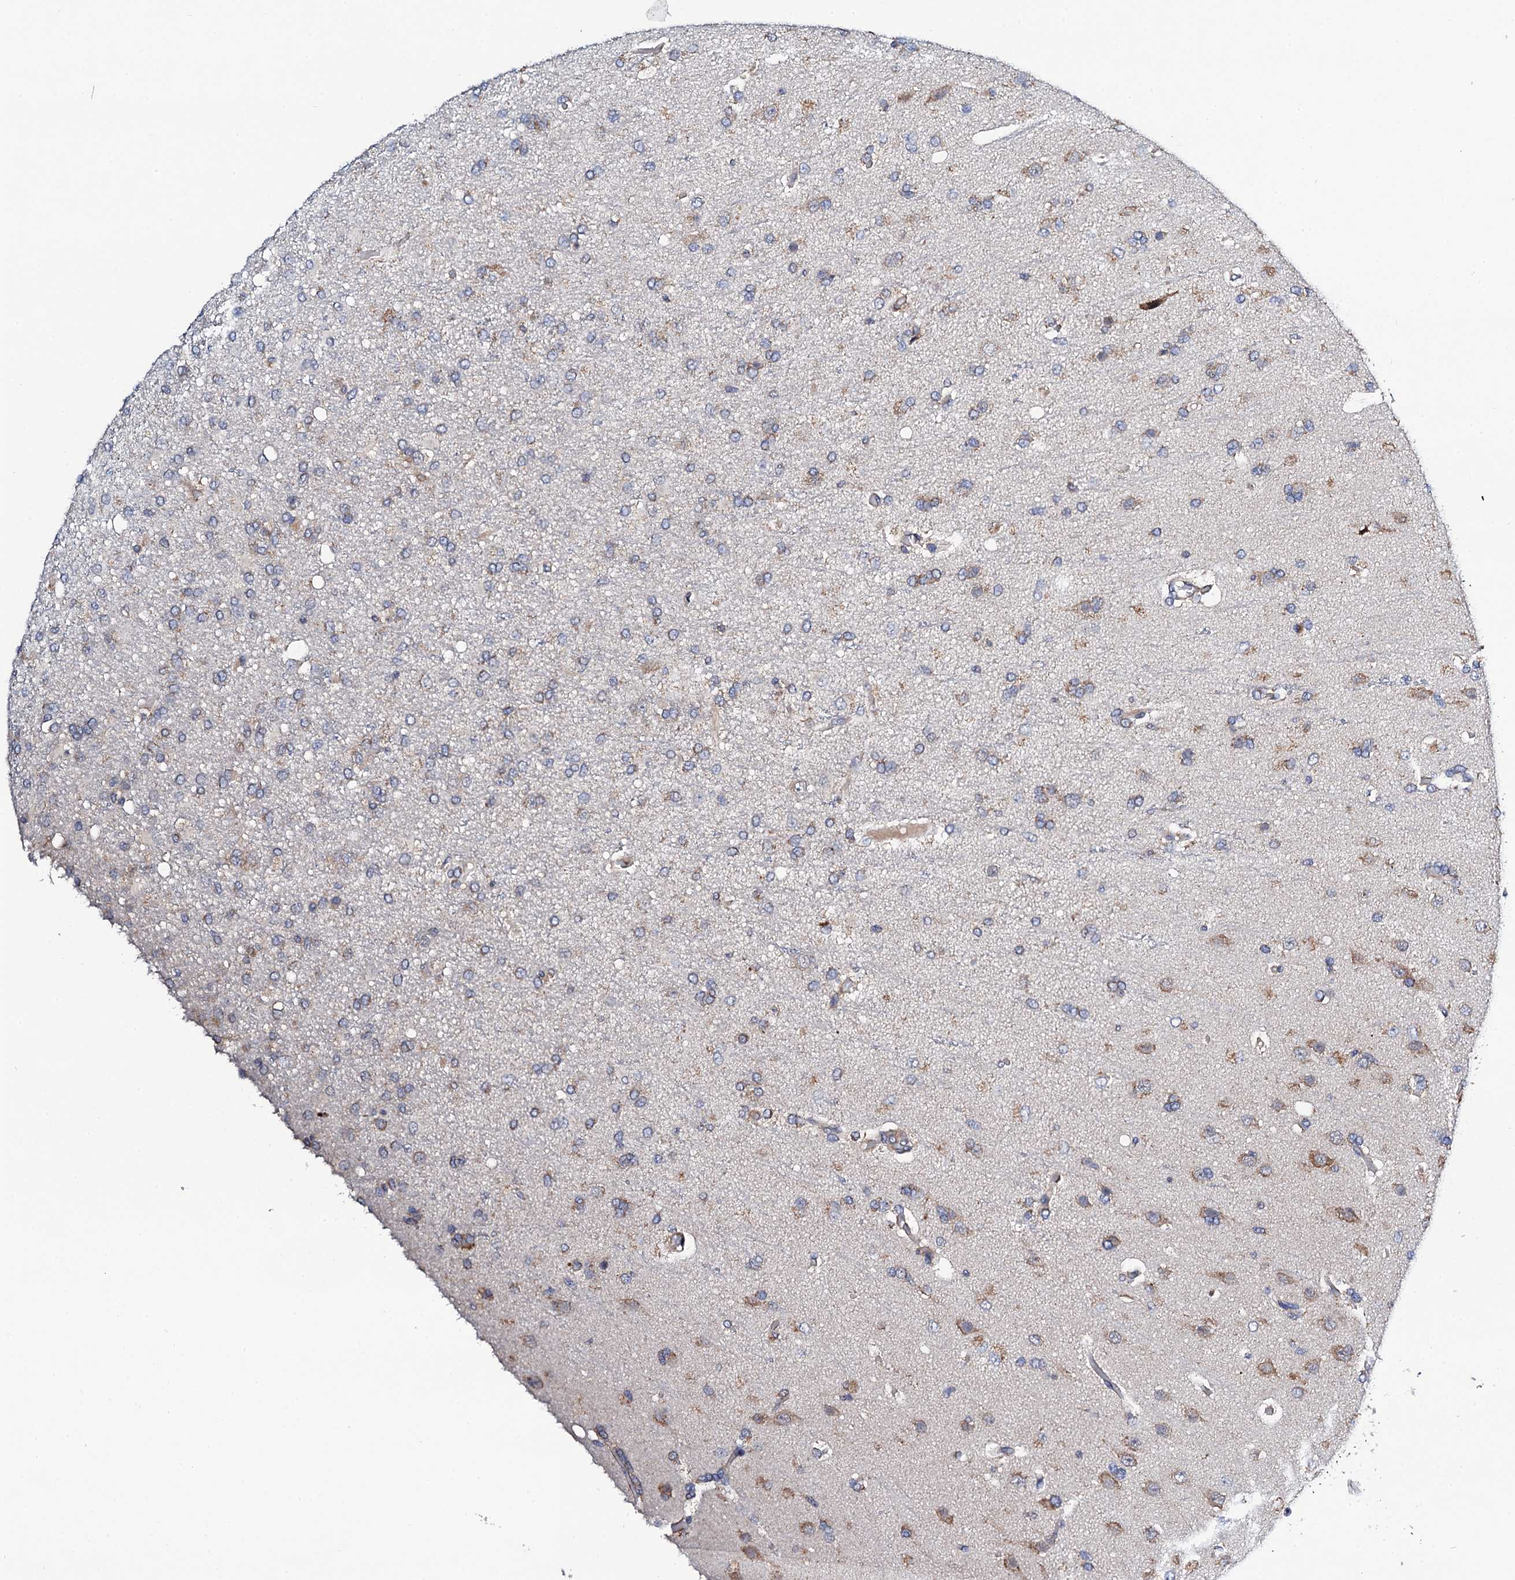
{"staining": {"intensity": "weak", "quantity": "<25%", "location": "cytoplasmic/membranous"}, "tissue": "glioma", "cell_type": "Tumor cells", "image_type": "cancer", "snomed": [{"axis": "morphology", "description": "Glioma, malignant, High grade"}, {"axis": "topography", "description": "Brain"}], "caption": "An image of human glioma is negative for staining in tumor cells.", "gene": "COG4", "patient": {"sex": "female", "age": 74}}